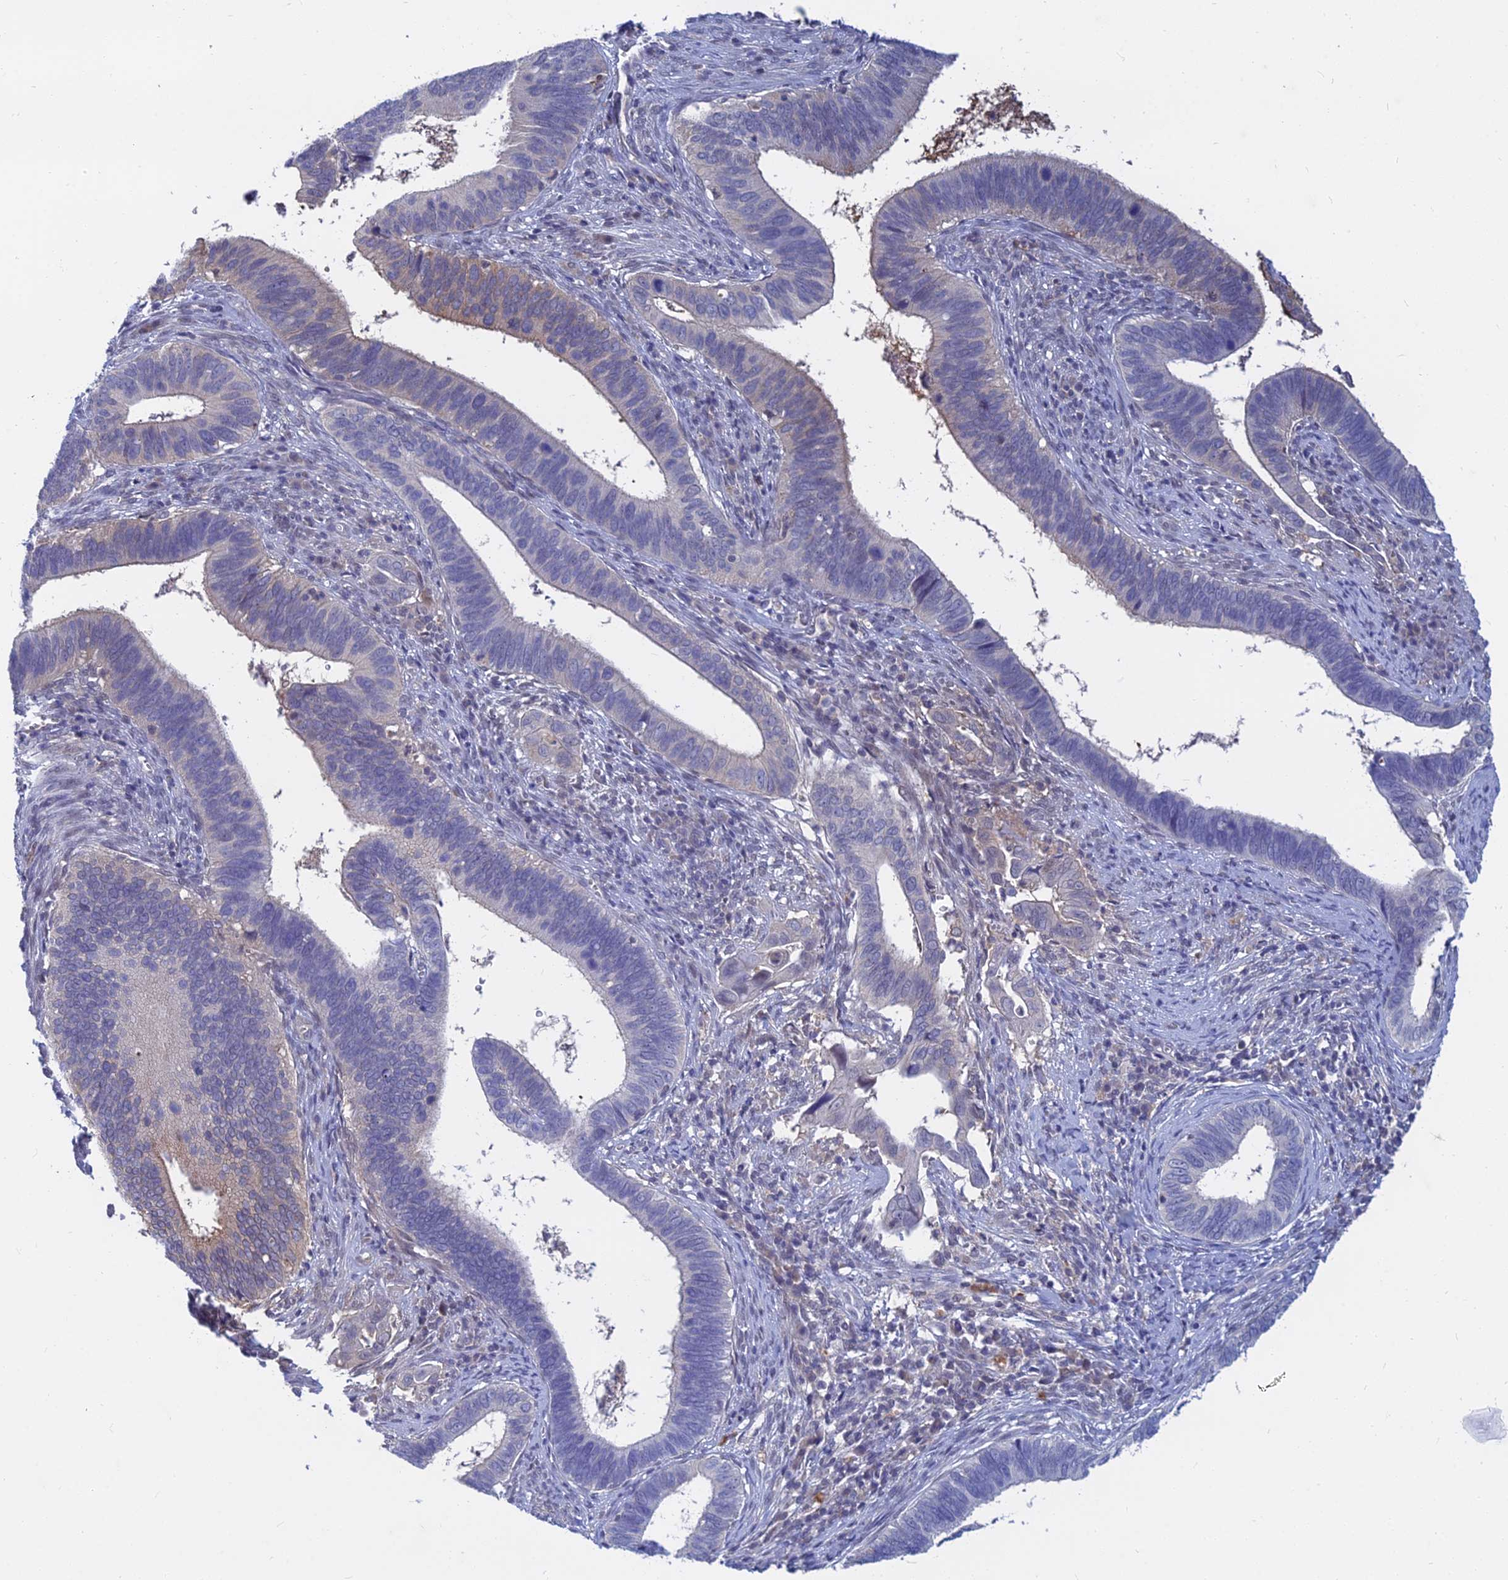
{"staining": {"intensity": "moderate", "quantity": "<25%", "location": "cytoplasmic/membranous"}, "tissue": "cervical cancer", "cell_type": "Tumor cells", "image_type": "cancer", "snomed": [{"axis": "morphology", "description": "Adenocarcinoma, NOS"}, {"axis": "topography", "description": "Cervix"}], "caption": "High-power microscopy captured an immunohistochemistry (IHC) histopathology image of cervical cancer, revealing moderate cytoplasmic/membranous positivity in approximately <25% of tumor cells.", "gene": "B3GALT4", "patient": {"sex": "female", "age": 42}}